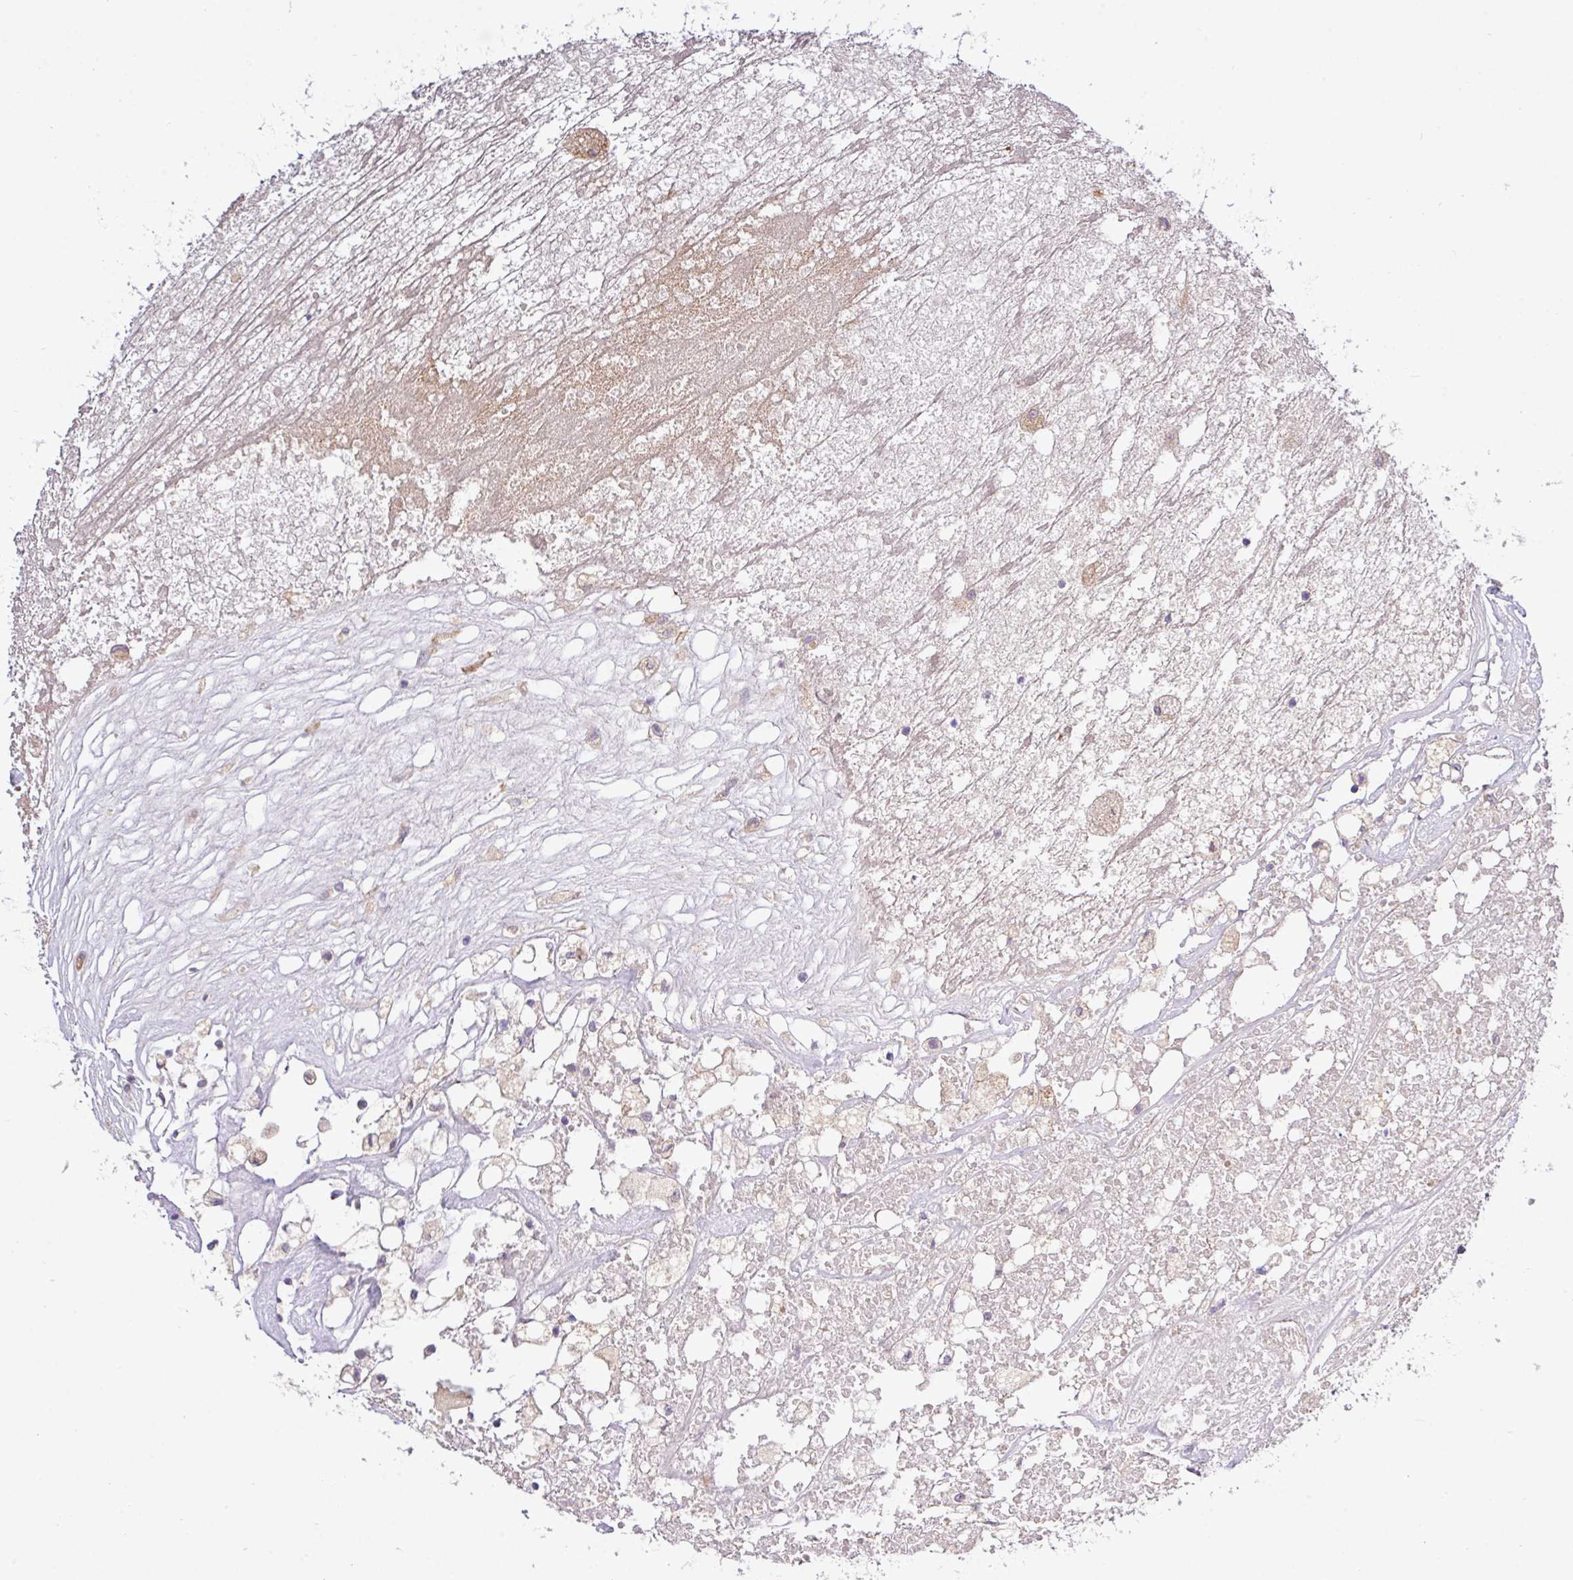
{"staining": {"intensity": "negative", "quantity": "none", "location": "none"}, "tissue": "renal cancer", "cell_type": "Tumor cells", "image_type": "cancer", "snomed": [{"axis": "morphology", "description": "Adenocarcinoma, NOS"}, {"axis": "topography", "description": "Kidney"}], "caption": "Adenocarcinoma (renal) stained for a protein using immunohistochemistry demonstrates no positivity tumor cells.", "gene": "TM2D2", "patient": {"sex": "male", "age": 59}}